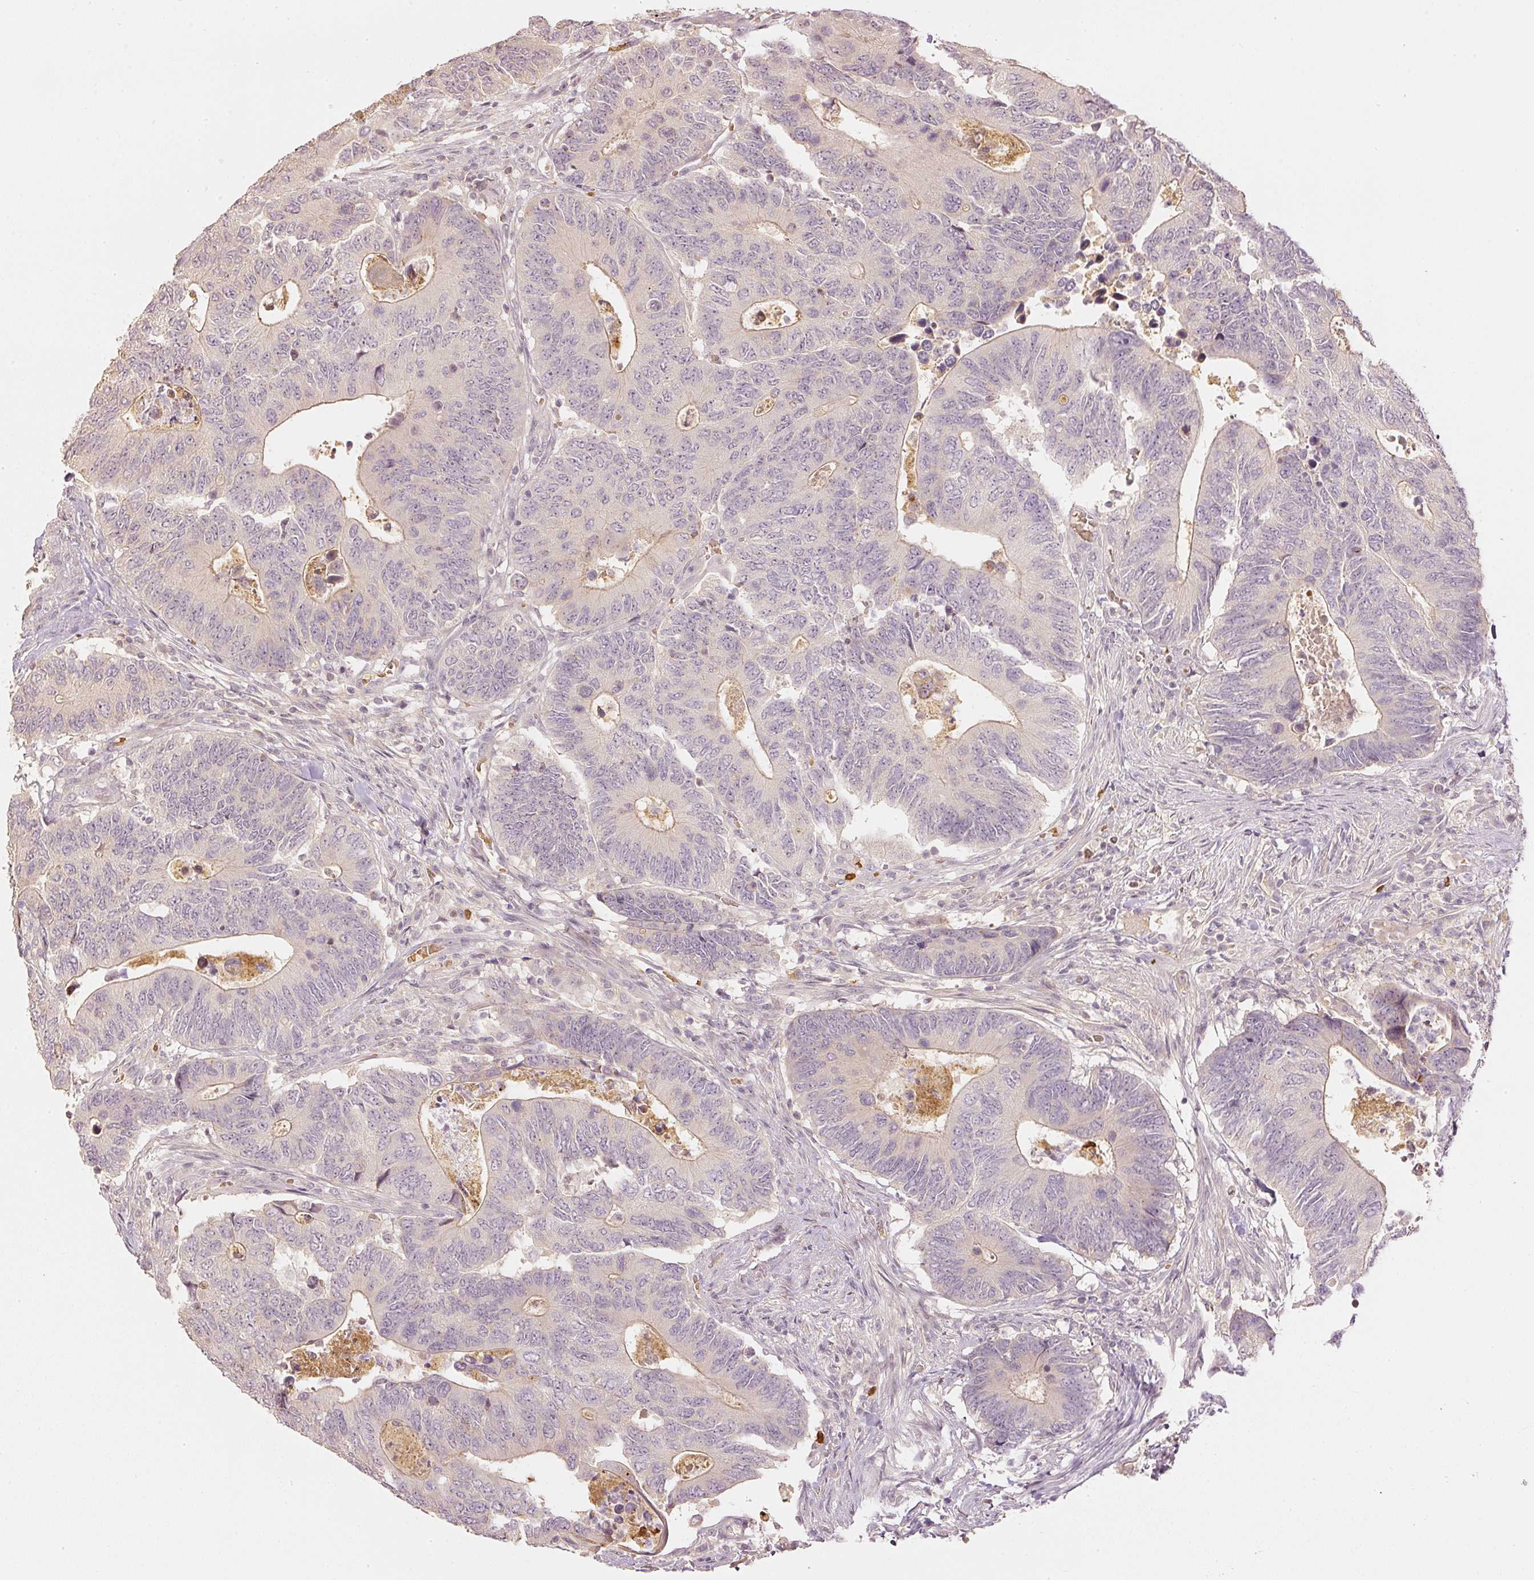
{"staining": {"intensity": "weak", "quantity": "<25%", "location": "cytoplasmic/membranous"}, "tissue": "colorectal cancer", "cell_type": "Tumor cells", "image_type": "cancer", "snomed": [{"axis": "morphology", "description": "Adenocarcinoma, NOS"}, {"axis": "topography", "description": "Colon"}], "caption": "Immunohistochemistry (IHC) image of colorectal cancer (adenocarcinoma) stained for a protein (brown), which demonstrates no positivity in tumor cells.", "gene": "GZMA", "patient": {"sex": "male", "age": 87}}